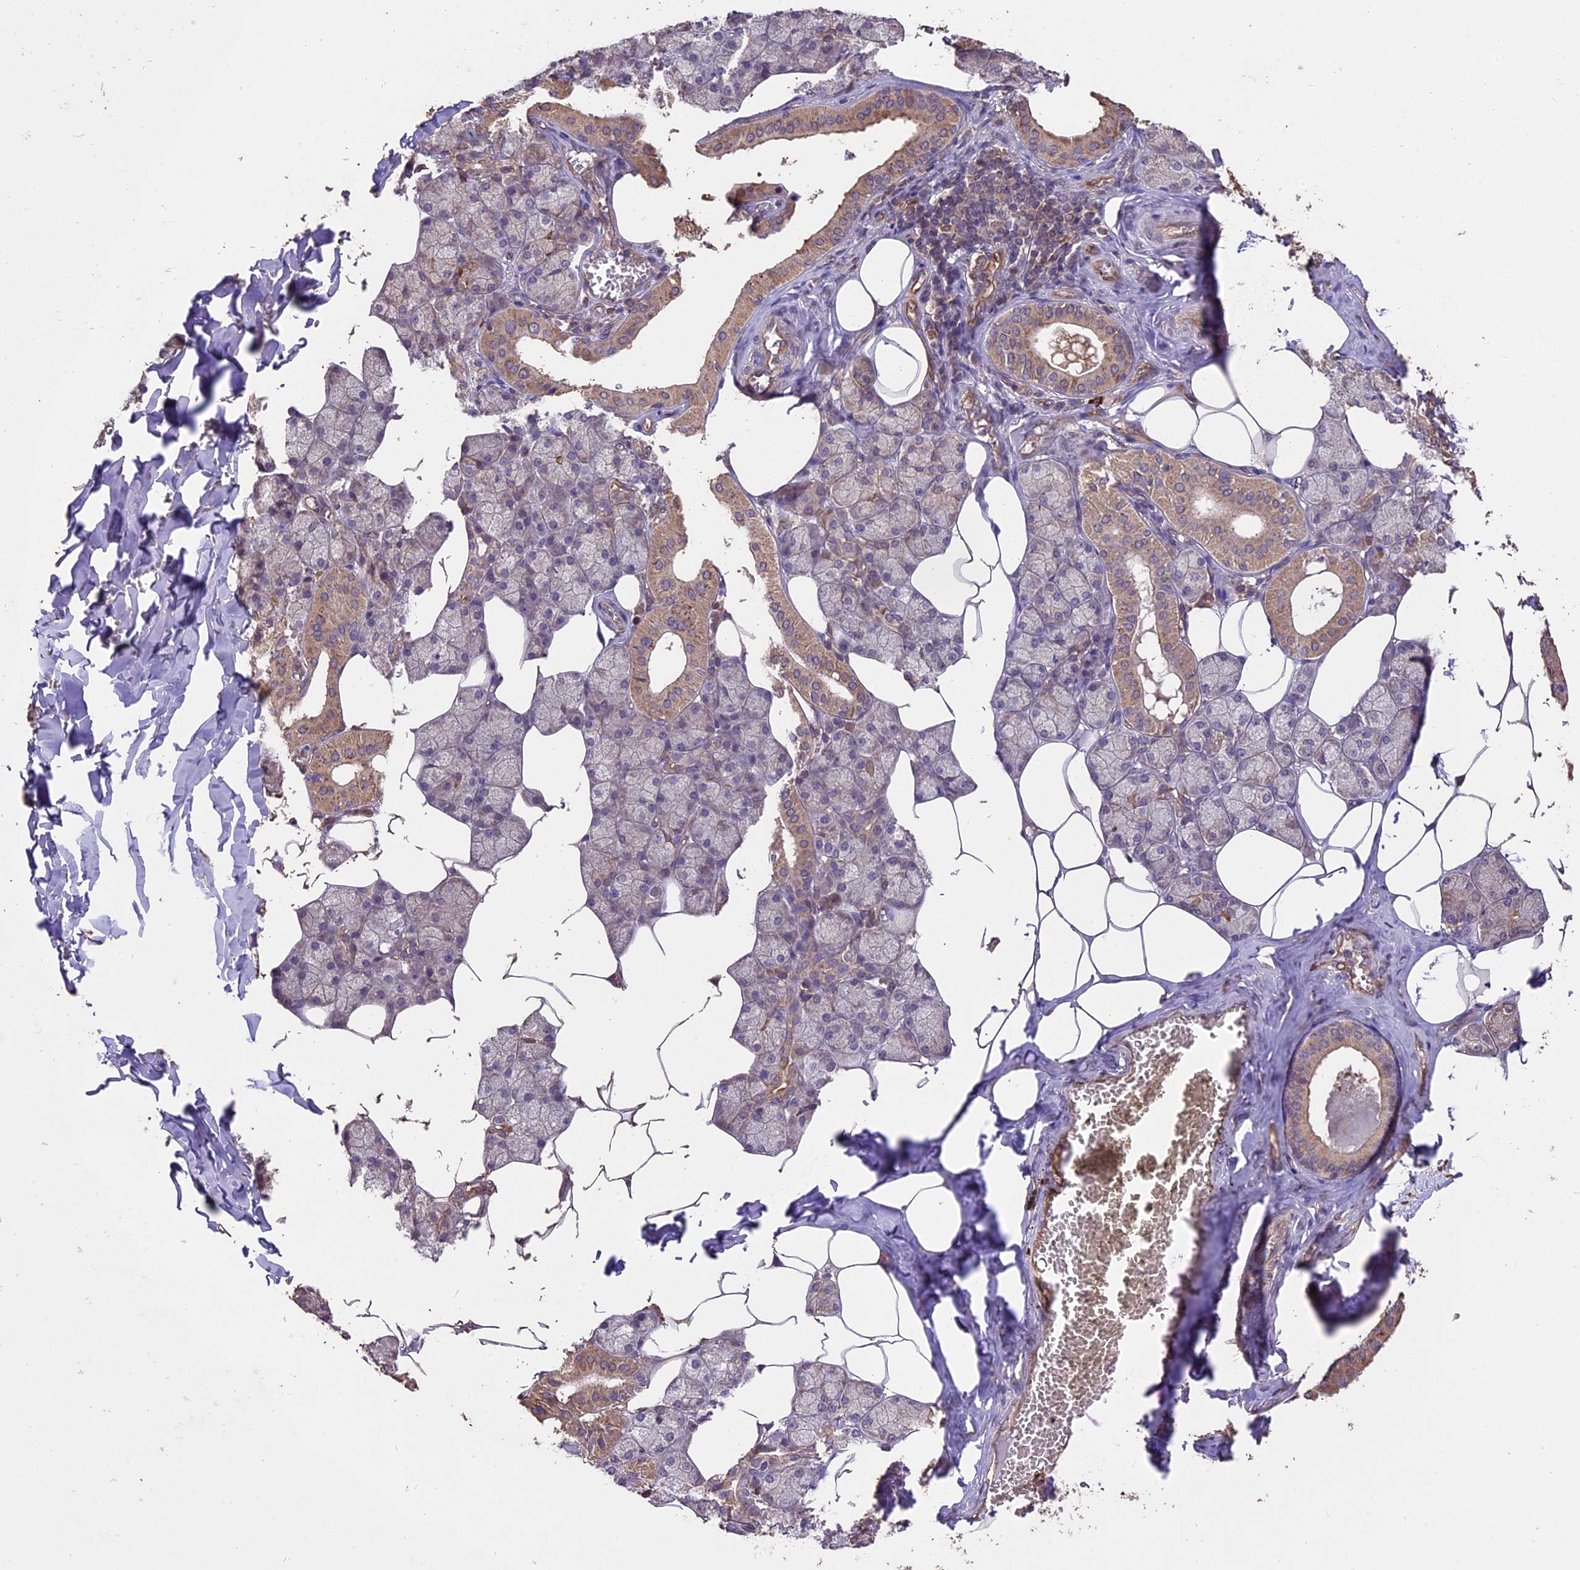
{"staining": {"intensity": "moderate", "quantity": "25%-75%", "location": "cytoplasmic/membranous"}, "tissue": "salivary gland", "cell_type": "Glandular cells", "image_type": "normal", "snomed": [{"axis": "morphology", "description": "Normal tissue, NOS"}, {"axis": "topography", "description": "Salivary gland"}], "caption": "Protein staining of normal salivary gland demonstrates moderate cytoplasmic/membranous expression in approximately 25%-75% of glandular cells.", "gene": "TTLL10", "patient": {"sex": "male", "age": 62}}